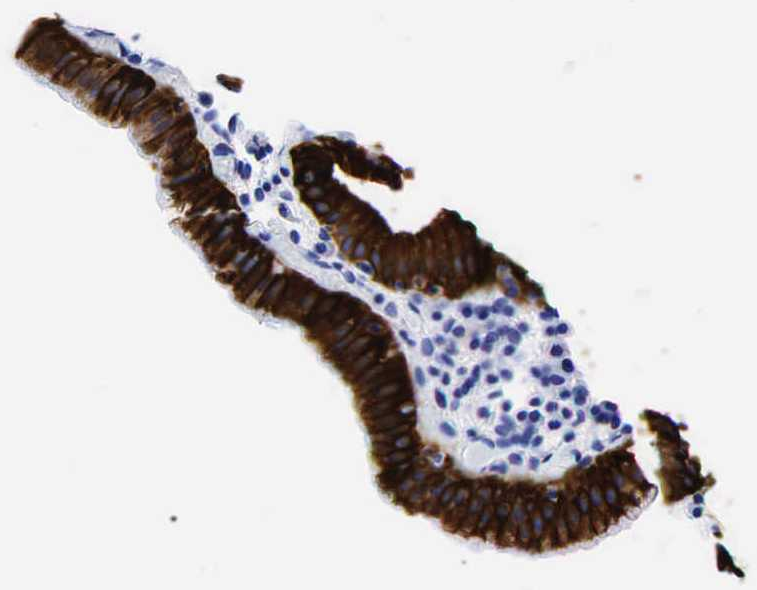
{"staining": {"intensity": "strong", "quantity": ">75%", "location": "cytoplasmic/membranous"}, "tissue": "gallbladder", "cell_type": "Glandular cells", "image_type": "normal", "snomed": [{"axis": "morphology", "description": "Normal tissue, NOS"}, {"axis": "topography", "description": "Gallbladder"}], "caption": "Glandular cells reveal strong cytoplasmic/membranous positivity in about >75% of cells in unremarkable gallbladder.", "gene": "KRT19", "patient": {"sex": "female", "age": 76}}